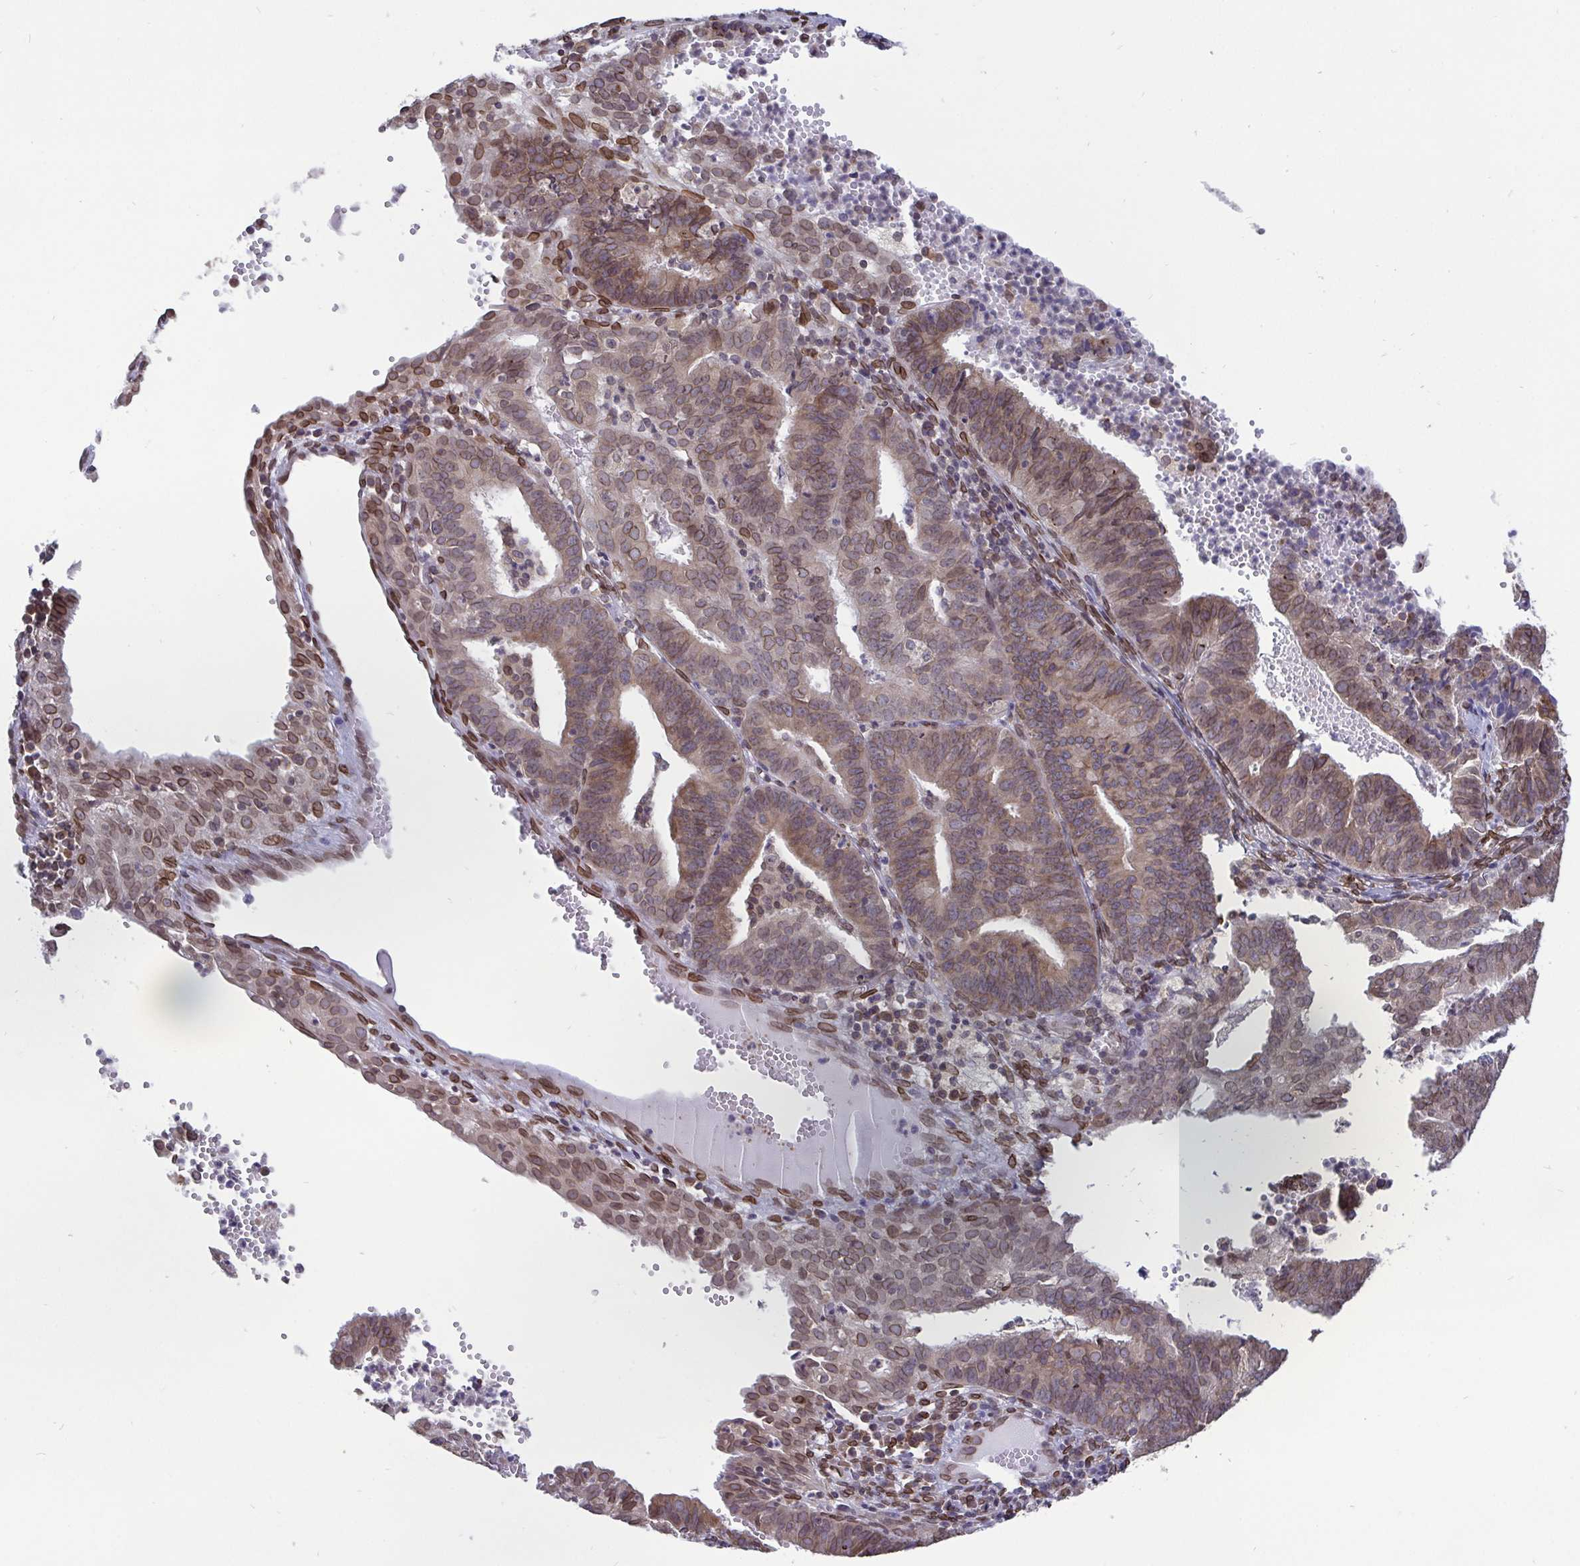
{"staining": {"intensity": "weak", "quantity": ">75%", "location": "cytoplasmic/membranous,nuclear"}, "tissue": "endometrial cancer", "cell_type": "Tumor cells", "image_type": "cancer", "snomed": [{"axis": "morphology", "description": "Adenocarcinoma, NOS"}, {"axis": "topography", "description": "Endometrium"}], "caption": "Tumor cells exhibit weak cytoplasmic/membranous and nuclear expression in approximately >75% of cells in endometrial cancer (adenocarcinoma).", "gene": "EMD", "patient": {"sex": "female", "age": 73}}